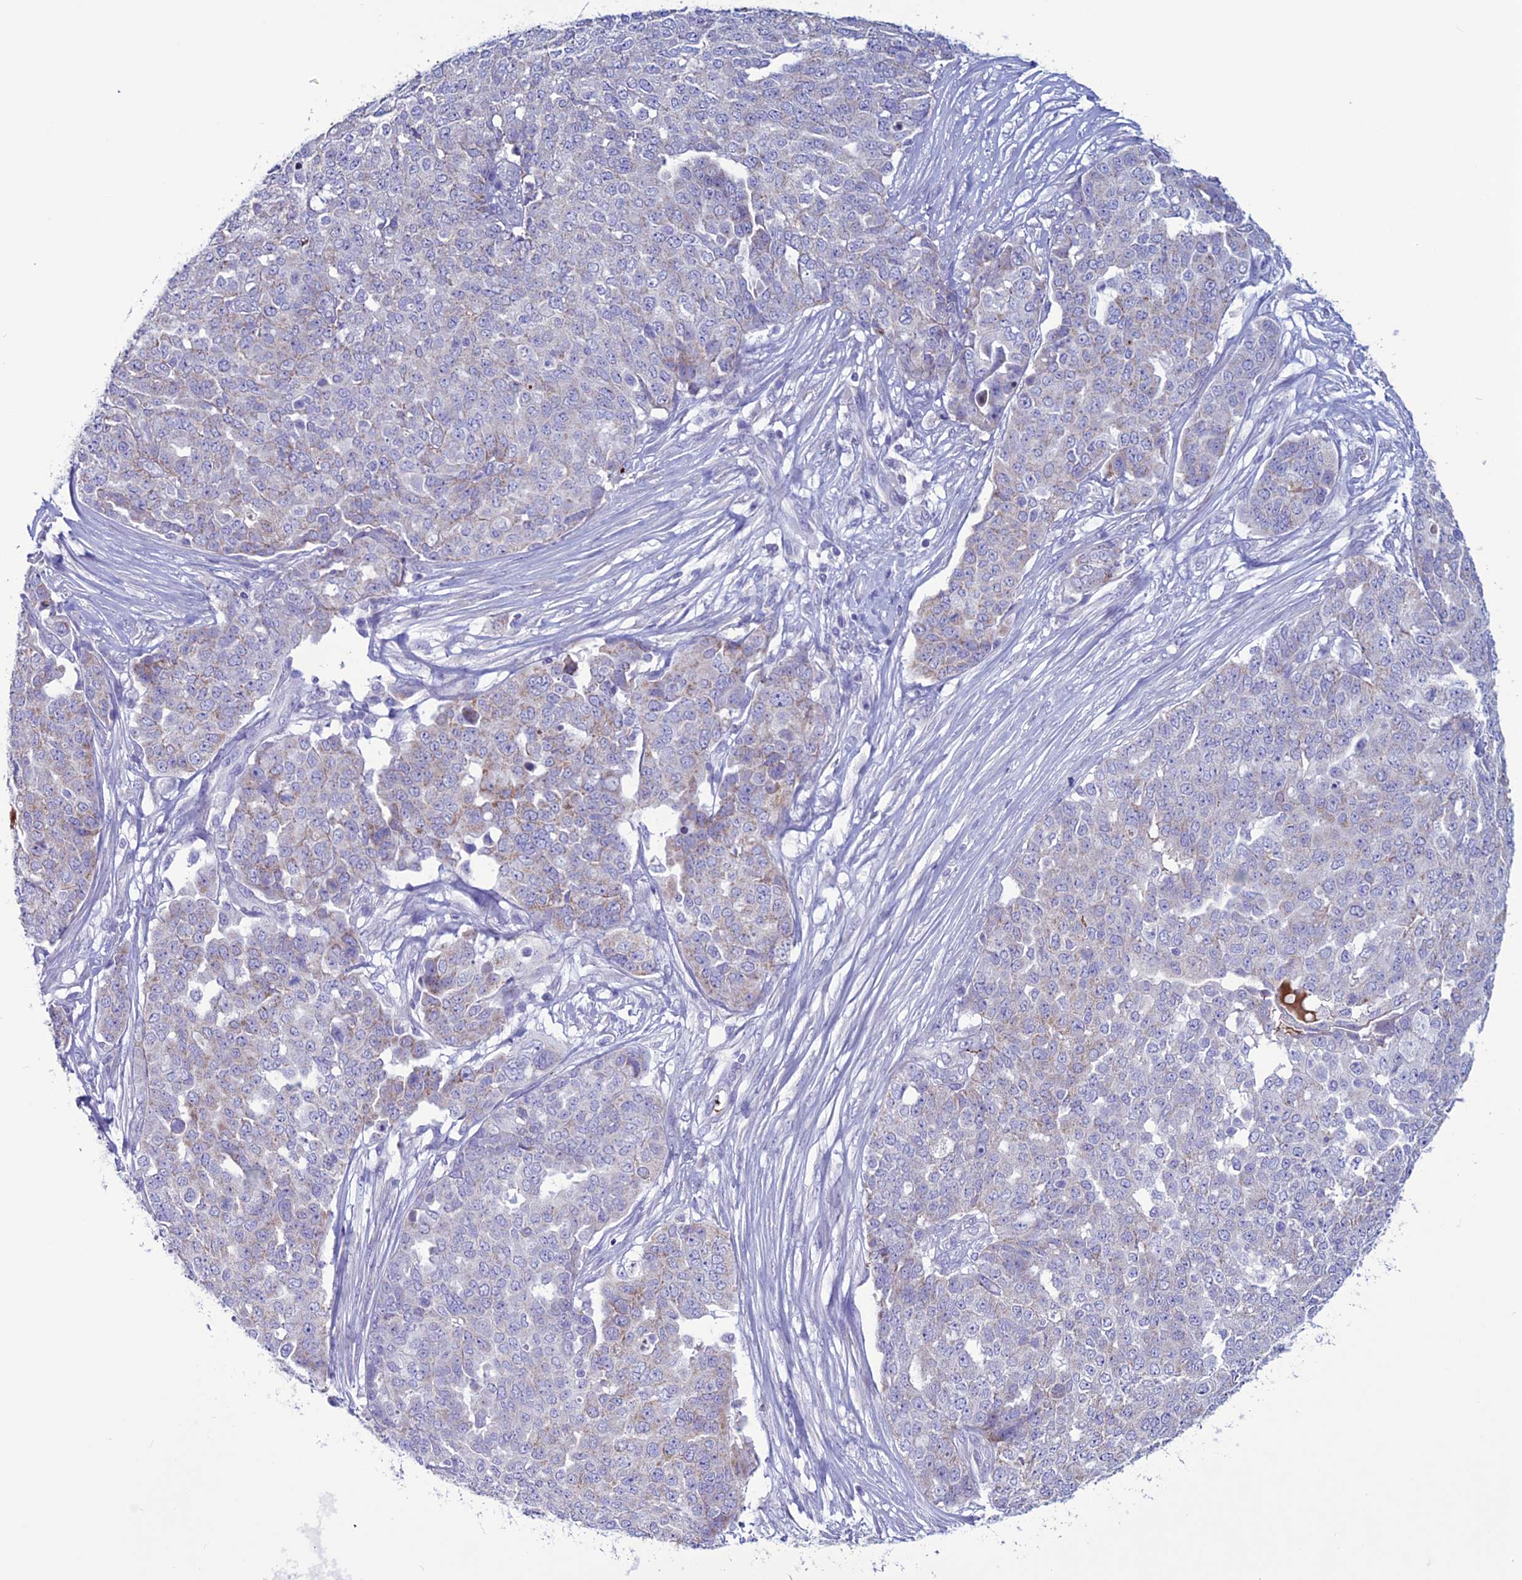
{"staining": {"intensity": "weak", "quantity": "<25%", "location": "cytoplasmic/membranous"}, "tissue": "ovarian cancer", "cell_type": "Tumor cells", "image_type": "cancer", "snomed": [{"axis": "morphology", "description": "Cystadenocarcinoma, serous, NOS"}, {"axis": "topography", "description": "Soft tissue"}, {"axis": "topography", "description": "Ovary"}], "caption": "DAB (3,3'-diaminobenzidine) immunohistochemical staining of ovarian serous cystadenocarcinoma displays no significant positivity in tumor cells. (DAB (3,3'-diaminobenzidine) immunohistochemistry (IHC) with hematoxylin counter stain).", "gene": "C21orf140", "patient": {"sex": "female", "age": 57}}